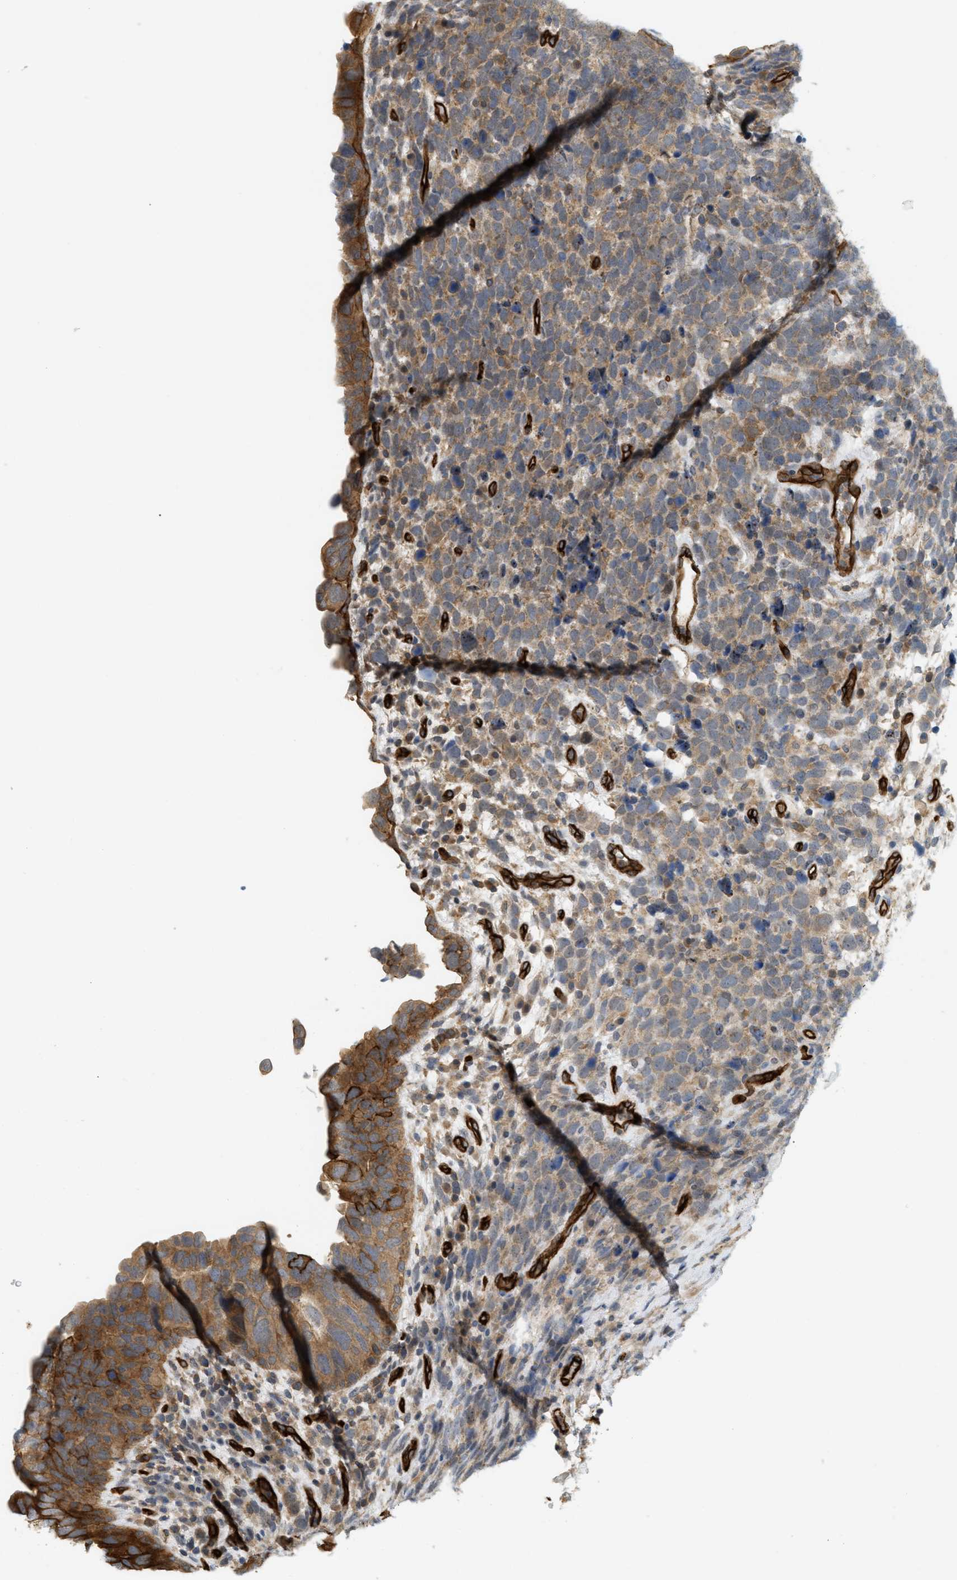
{"staining": {"intensity": "moderate", "quantity": ">75%", "location": "cytoplasmic/membranous"}, "tissue": "urothelial cancer", "cell_type": "Tumor cells", "image_type": "cancer", "snomed": [{"axis": "morphology", "description": "Urothelial carcinoma, High grade"}, {"axis": "topography", "description": "Urinary bladder"}], "caption": "DAB (3,3'-diaminobenzidine) immunohistochemical staining of human urothelial cancer displays moderate cytoplasmic/membranous protein positivity in about >75% of tumor cells. Nuclei are stained in blue.", "gene": "PALMD", "patient": {"sex": "female", "age": 82}}